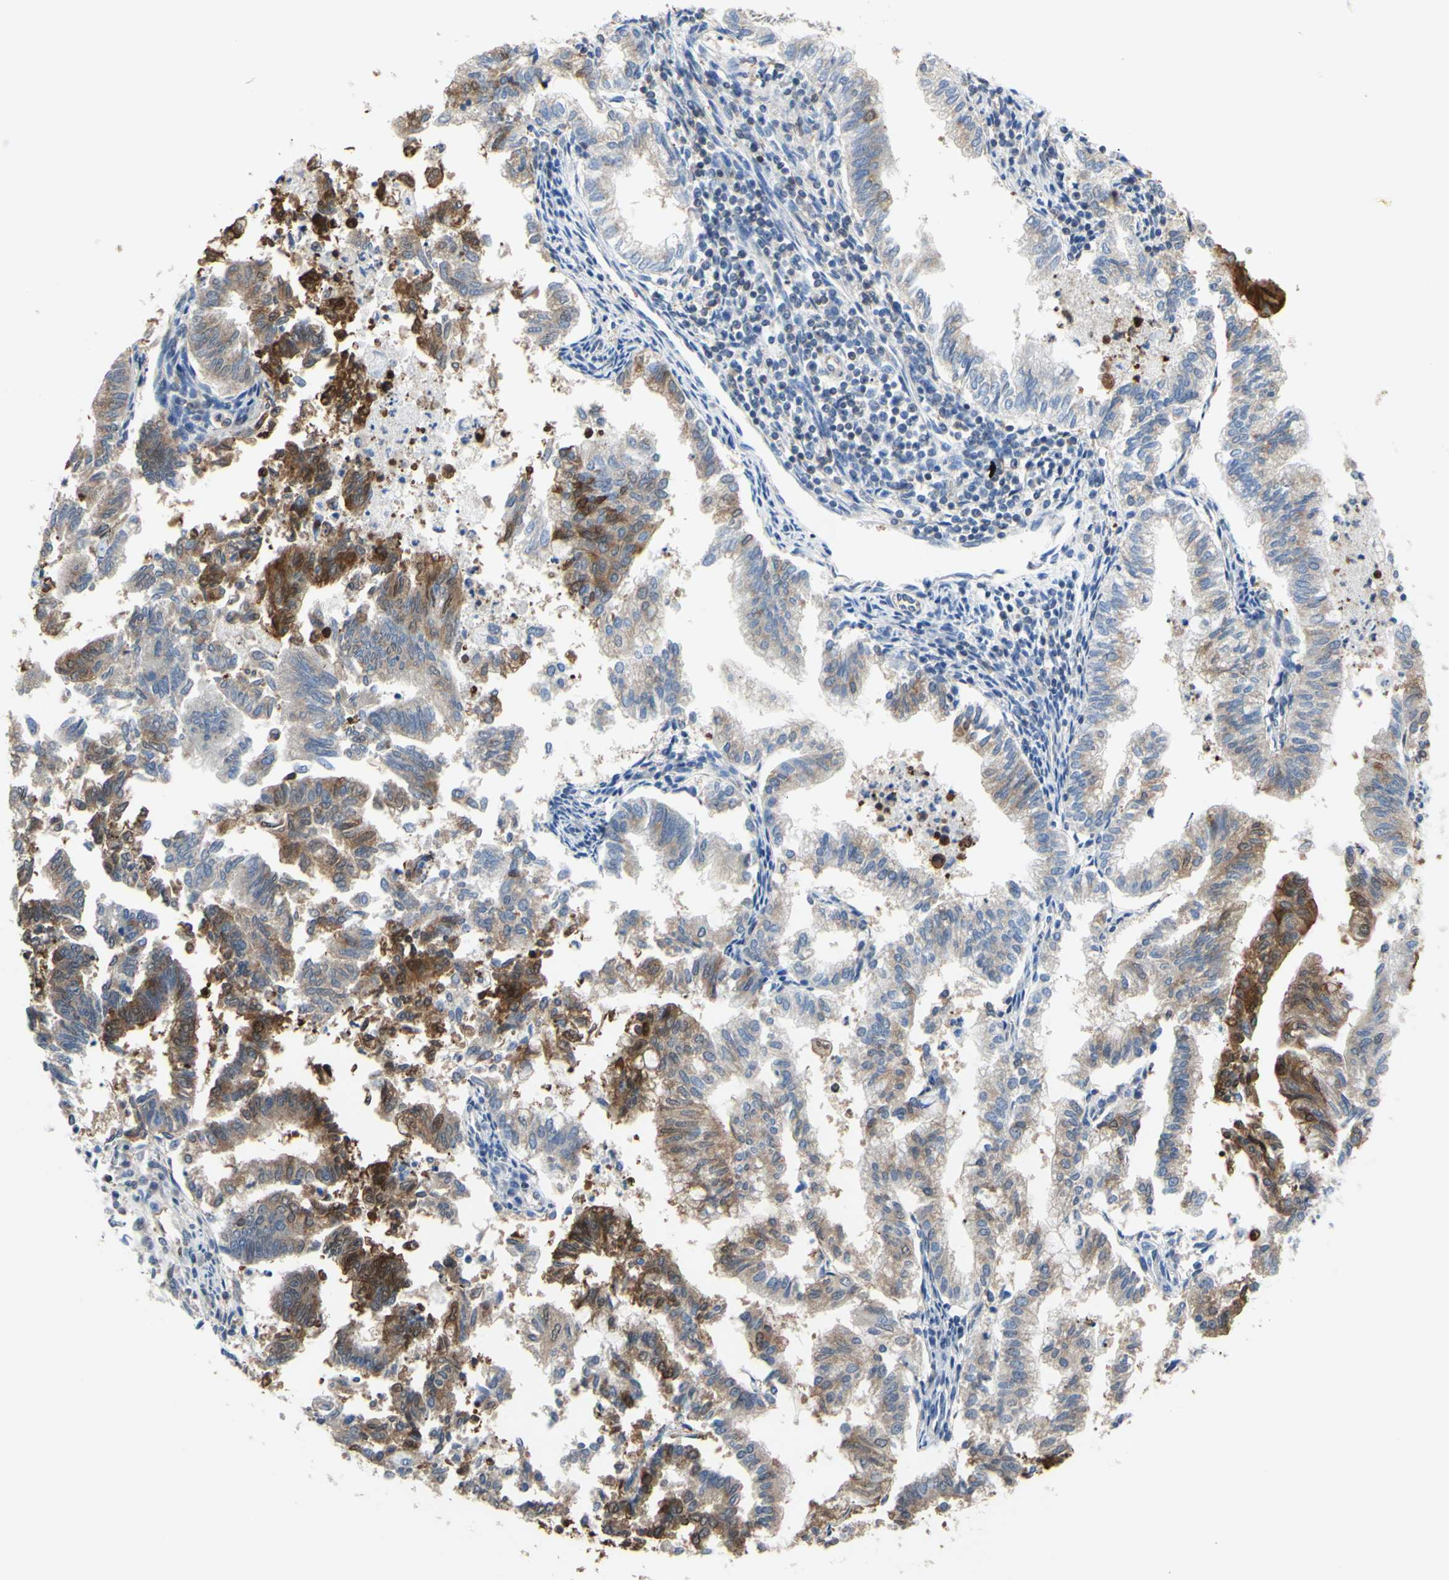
{"staining": {"intensity": "strong", "quantity": "25%-75%", "location": "cytoplasmic/membranous"}, "tissue": "endometrial cancer", "cell_type": "Tumor cells", "image_type": "cancer", "snomed": [{"axis": "morphology", "description": "Necrosis, NOS"}, {"axis": "morphology", "description": "Adenocarcinoma, NOS"}, {"axis": "topography", "description": "Endometrium"}], "caption": "Protein expression analysis of endometrial cancer displays strong cytoplasmic/membranous staining in approximately 25%-75% of tumor cells.", "gene": "UPK3B", "patient": {"sex": "female", "age": 79}}